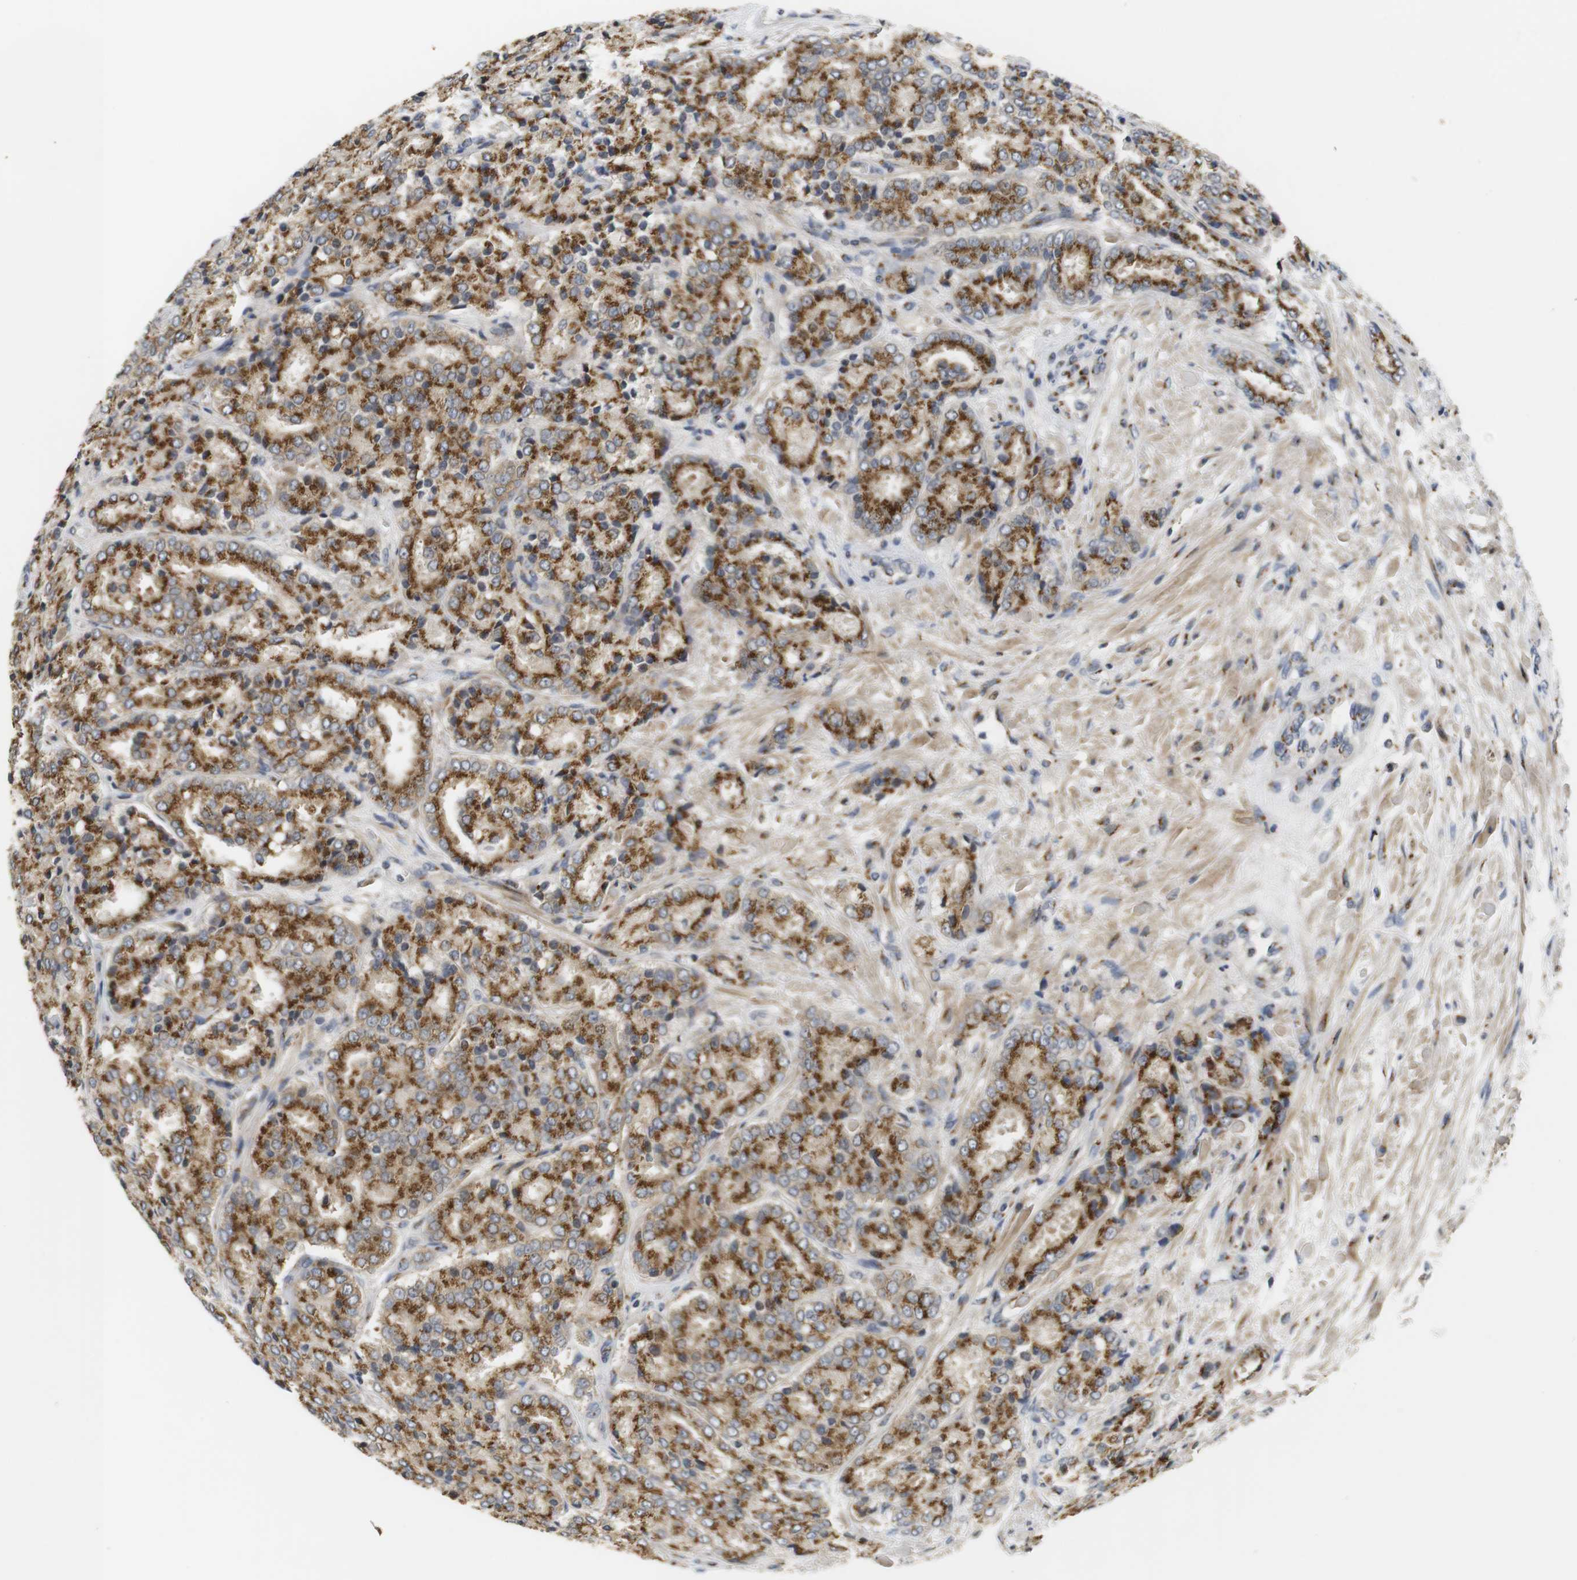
{"staining": {"intensity": "strong", "quantity": ">75%", "location": "cytoplasmic/membranous"}, "tissue": "prostate cancer", "cell_type": "Tumor cells", "image_type": "cancer", "snomed": [{"axis": "morphology", "description": "Adenocarcinoma, High grade"}, {"axis": "topography", "description": "Prostate"}], "caption": "This is an image of IHC staining of prostate adenocarcinoma (high-grade), which shows strong expression in the cytoplasmic/membranous of tumor cells.", "gene": "ZFPL1", "patient": {"sex": "male", "age": 65}}